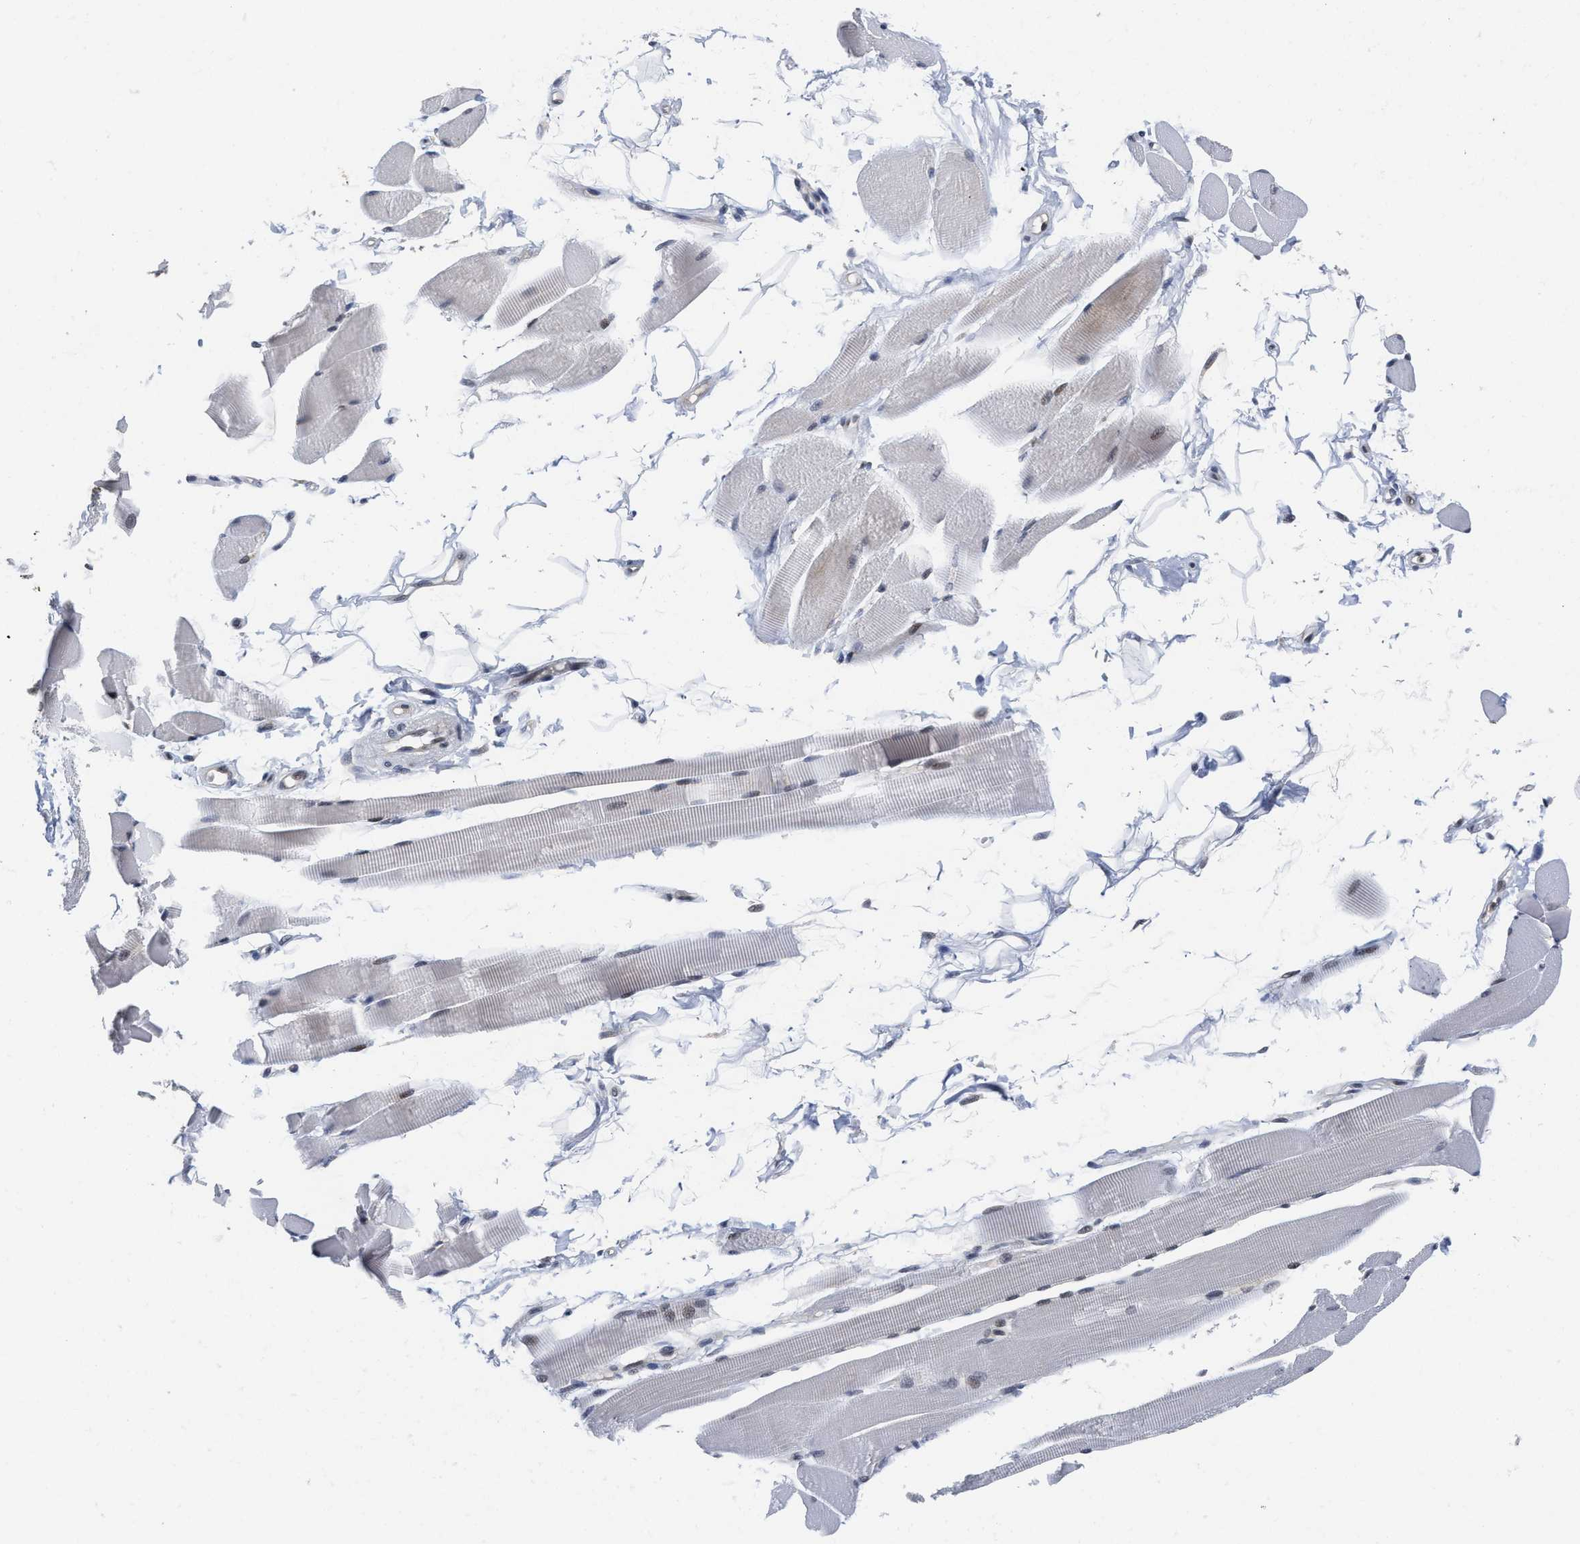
{"staining": {"intensity": "weak", "quantity": "<25%", "location": "nuclear"}, "tissue": "skeletal muscle", "cell_type": "Myocytes", "image_type": "normal", "snomed": [{"axis": "morphology", "description": "Normal tissue, NOS"}, {"axis": "topography", "description": "Skeletal muscle"}, {"axis": "topography", "description": "Peripheral nerve tissue"}], "caption": "Myocytes are negative for protein expression in benign human skeletal muscle. (DAB (3,3'-diaminobenzidine) immunohistochemistry with hematoxylin counter stain).", "gene": "HIF1A", "patient": {"sex": "female", "age": 84}}